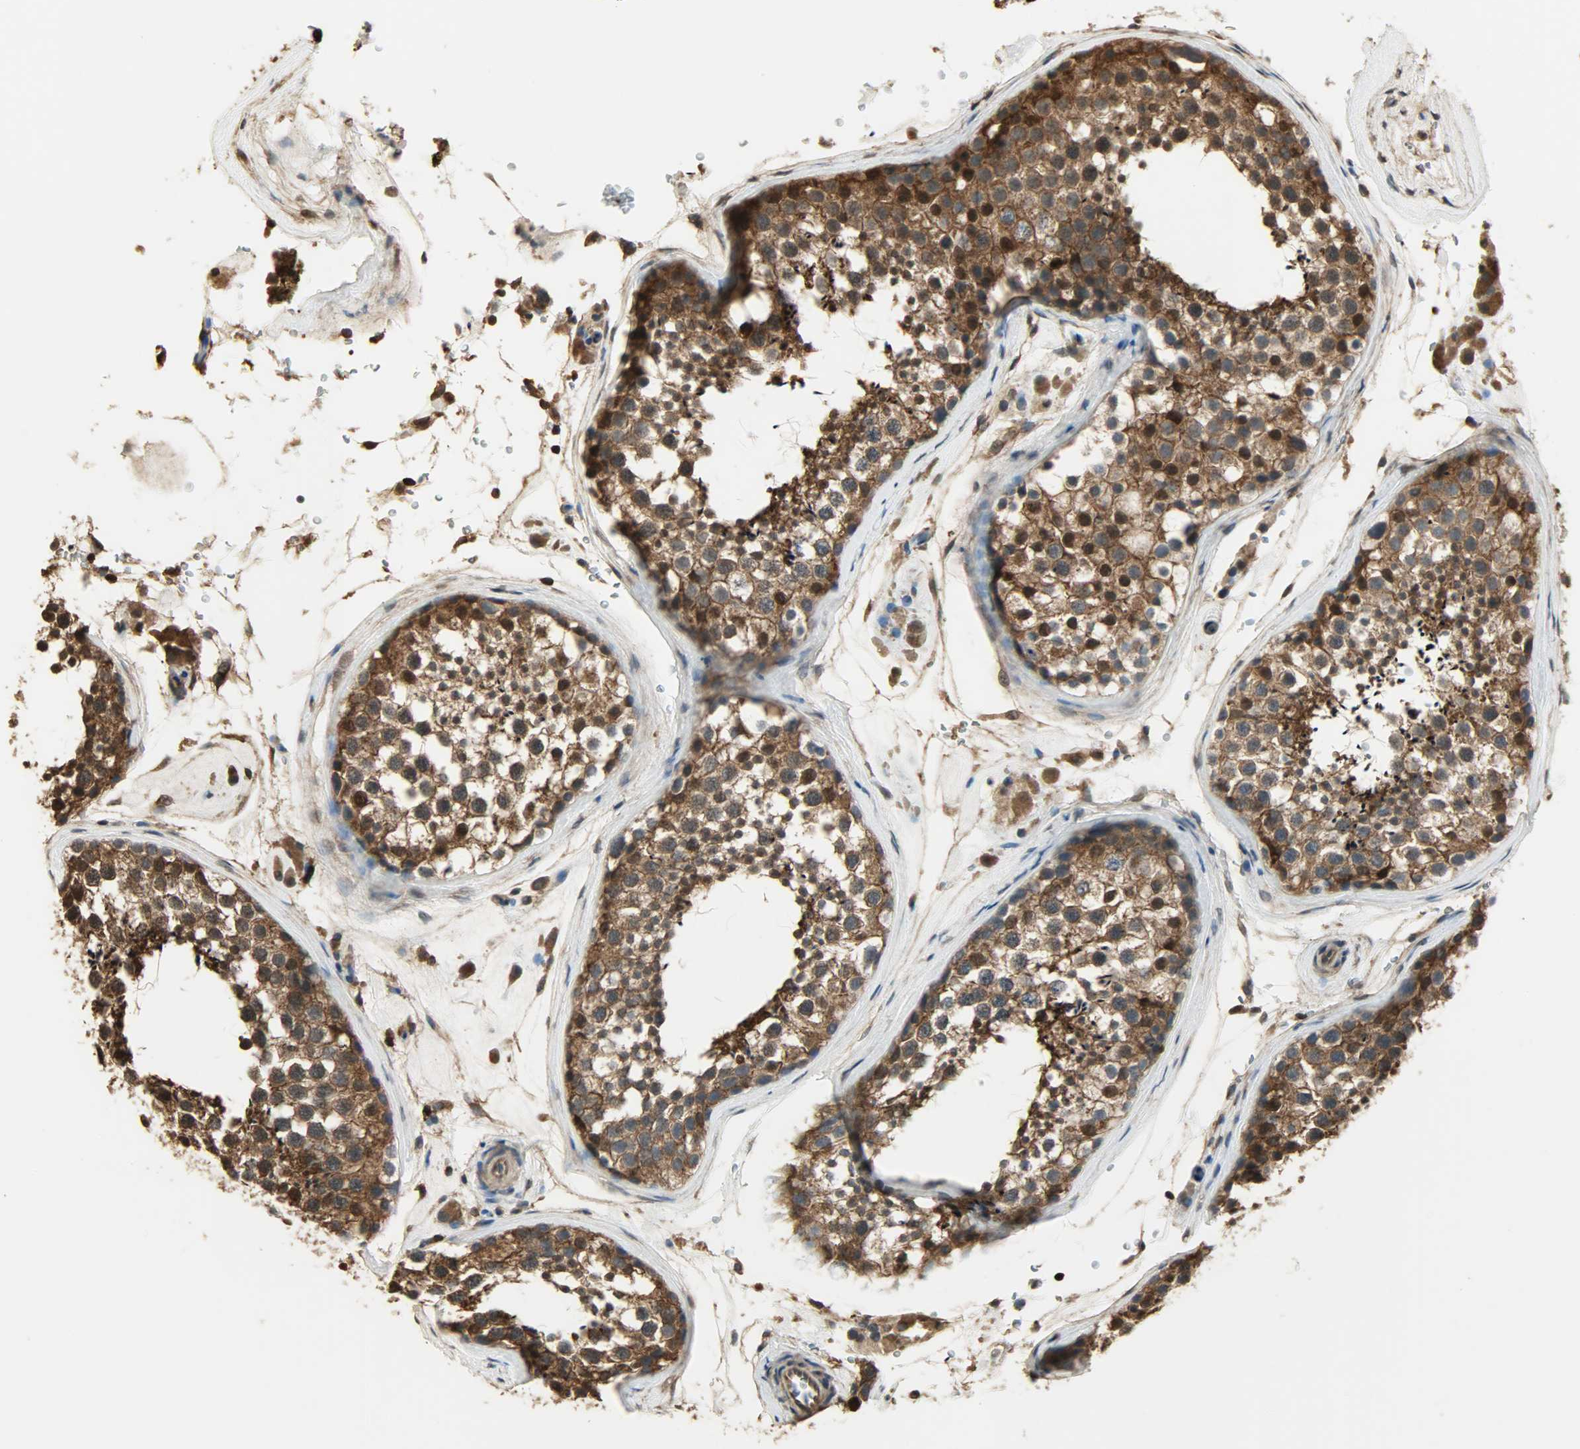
{"staining": {"intensity": "strong", "quantity": ">75%", "location": "cytoplasmic/membranous,nuclear"}, "tissue": "testis", "cell_type": "Cells in seminiferous ducts", "image_type": "normal", "snomed": [{"axis": "morphology", "description": "Normal tissue, NOS"}, {"axis": "topography", "description": "Testis"}], "caption": "This histopathology image shows immunohistochemistry staining of benign human testis, with high strong cytoplasmic/membranous,nuclear positivity in about >75% of cells in seminiferous ducts.", "gene": "YWHAZ", "patient": {"sex": "male", "age": 46}}